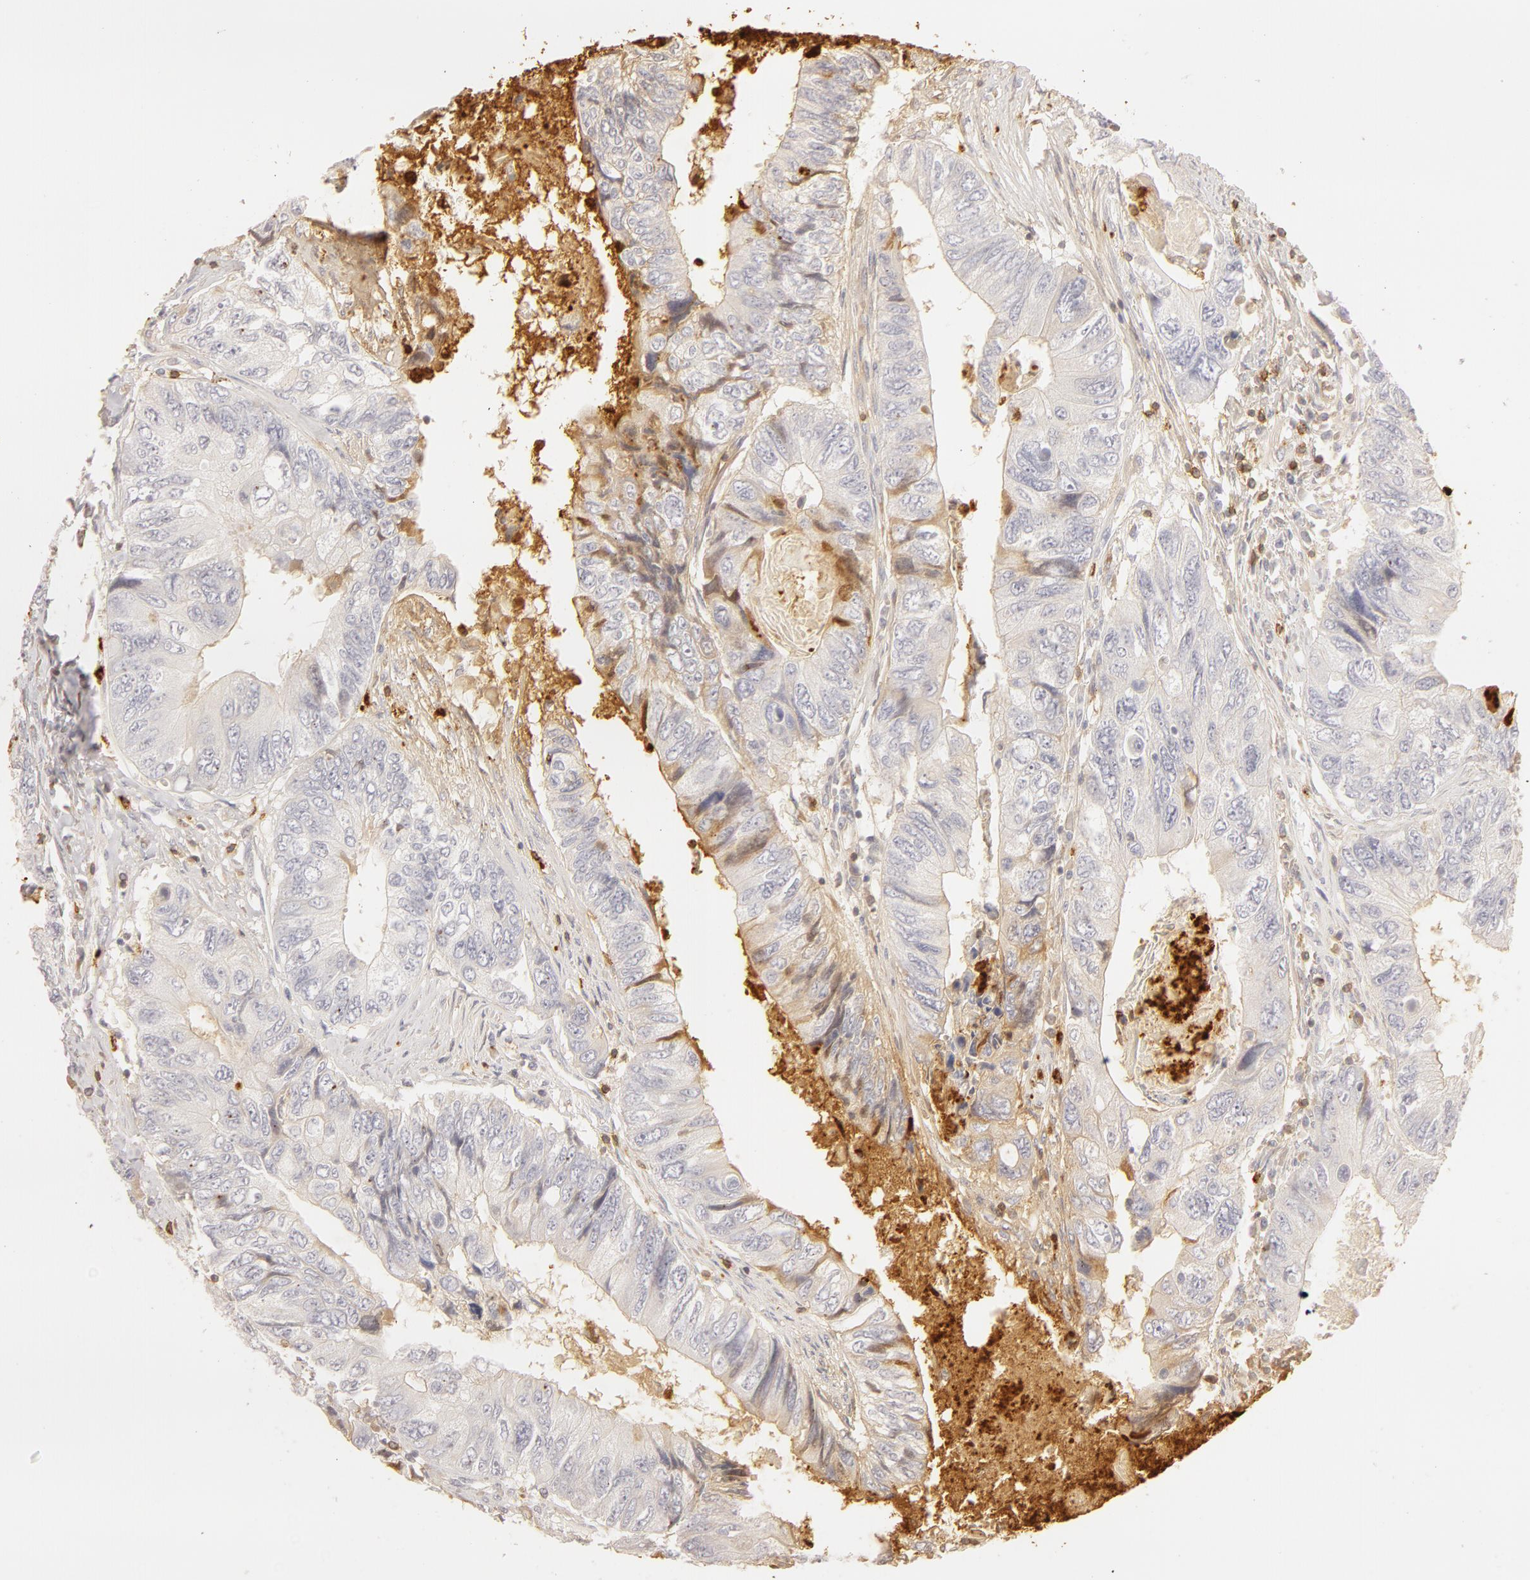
{"staining": {"intensity": "negative", "quantity": "none", "location": "none"}, "tissue": "colorectal cancer", "cell_type": "Tumor cells", "image_type": "cancer", "snomed": [{"axis": "morphology", "description": "Adenocarcinoma, NOS"}, {"axis": "topography", "description": "Rectum"}], "caption": "This is an IHC micrograph of adenocarcinoma (colorectal). There is no positivity in tumor cells.", "gene": "C1R", "patient": {"sex": "female", "age": 82}}